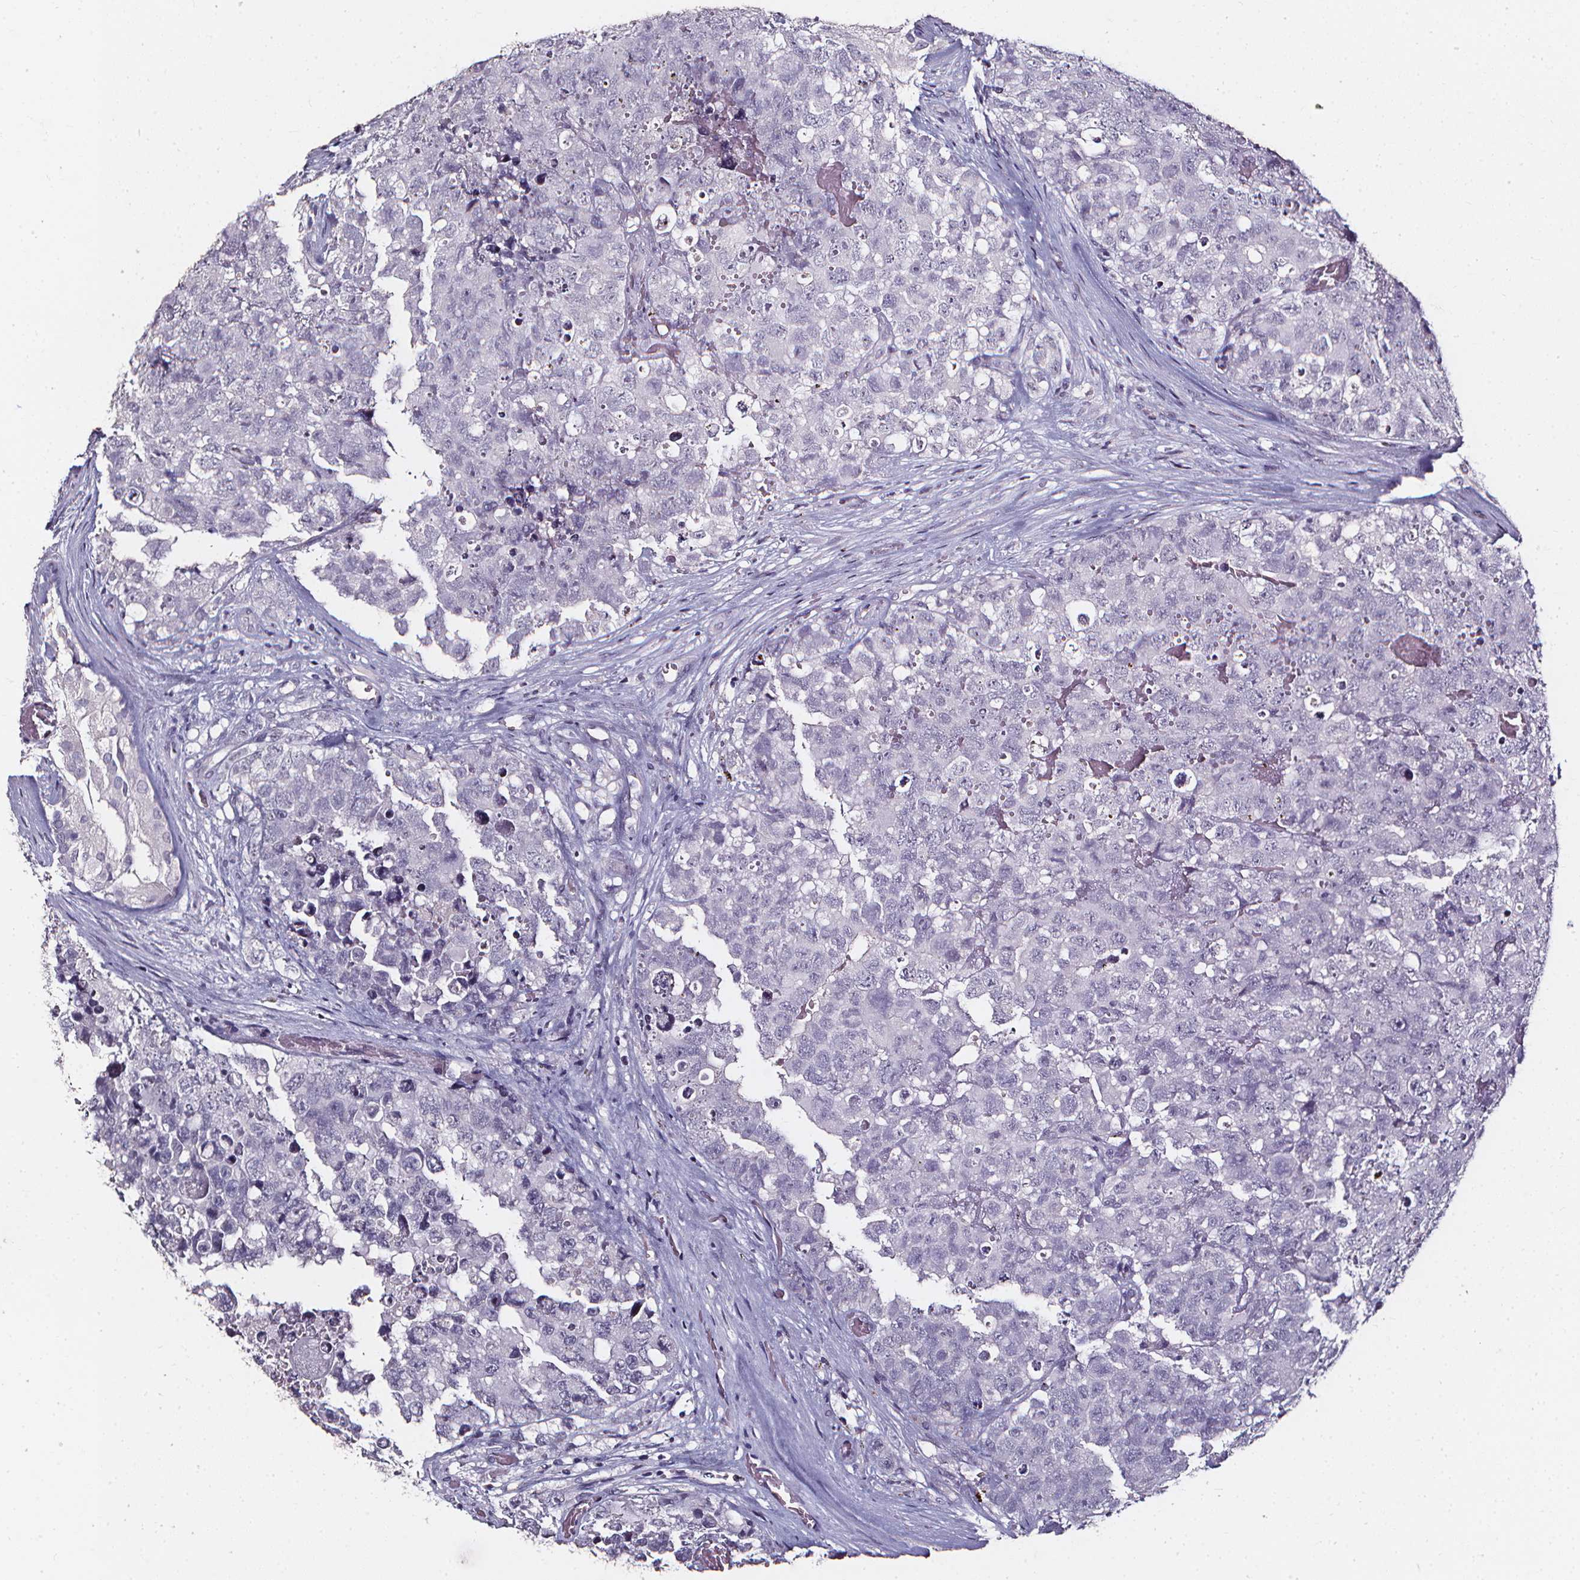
{"staining": {"intensity": "negative", "quantity": "none", "location": "none"}, "tissue": "testis cancer", "cell_type": "Tumor cells", "image_type": "cancer", "snomed": [{"axis": "morphology", "description": "Carcinoma, Embryonal, NOS"}, {"axis": "topography", "description": "Testis"}], "caption": "There is no significant expression in tumor cells of testis cancer (embryonal carcinoma).", "gene": "DEFA5", "patient": {"sex": "male", "age": 18}}